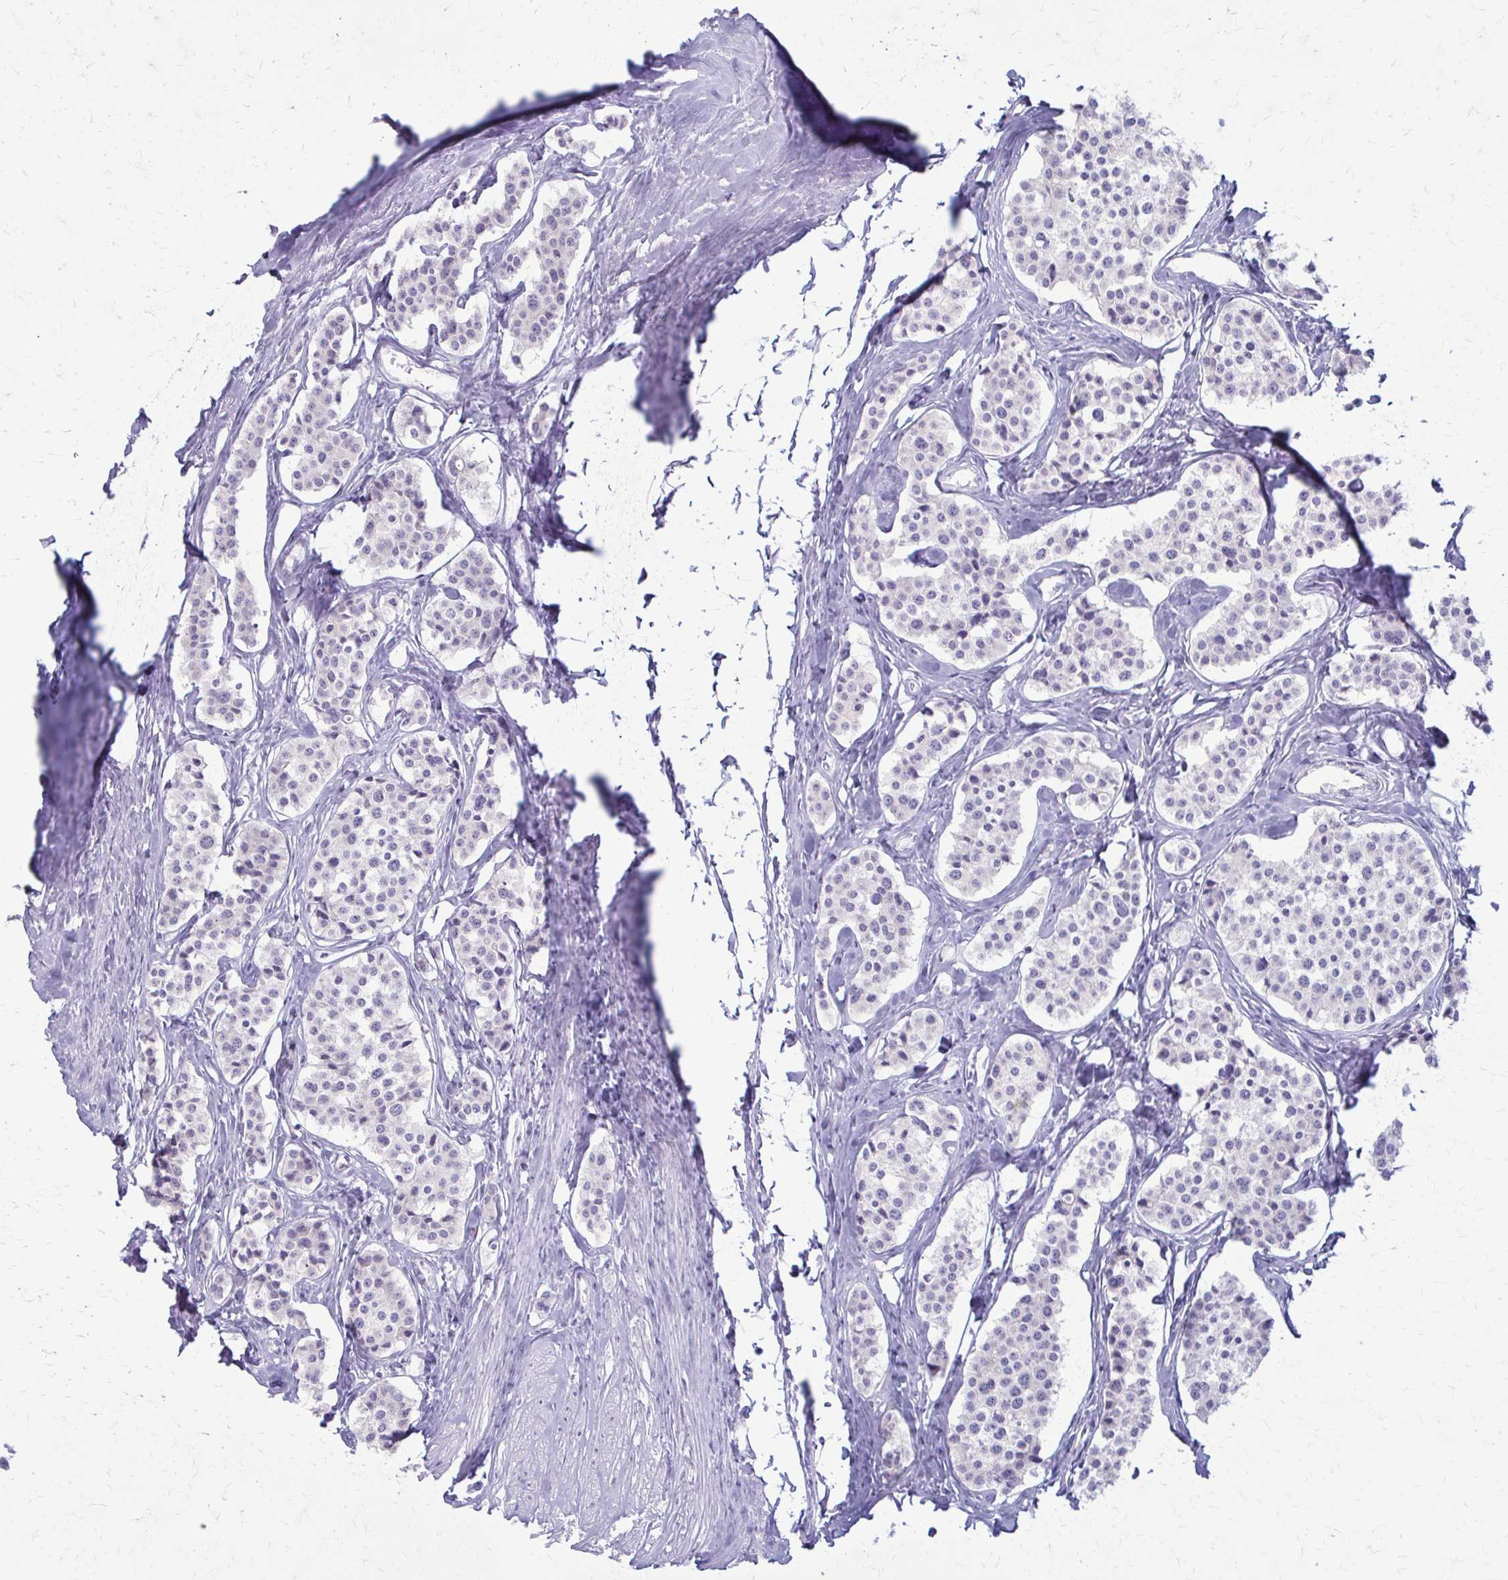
{"staining": {"intensity": "negative", "quantity": "none", "location": "none"}, "tissue": "carcinoid", "cell_type": "Tumor cells", "image_type": "cancer", "snomed": [{"axis": "morphology", "description": "Carcinoid, malignant, NOS"}, {"axis": "topography", "description": "Small intestine"}], "caption": "Histopathology image shows no protein expression in tumor cells of carcinoid tissue.", "gene": "PRKRA", "patient": {"sex": "male", "age": 60}}